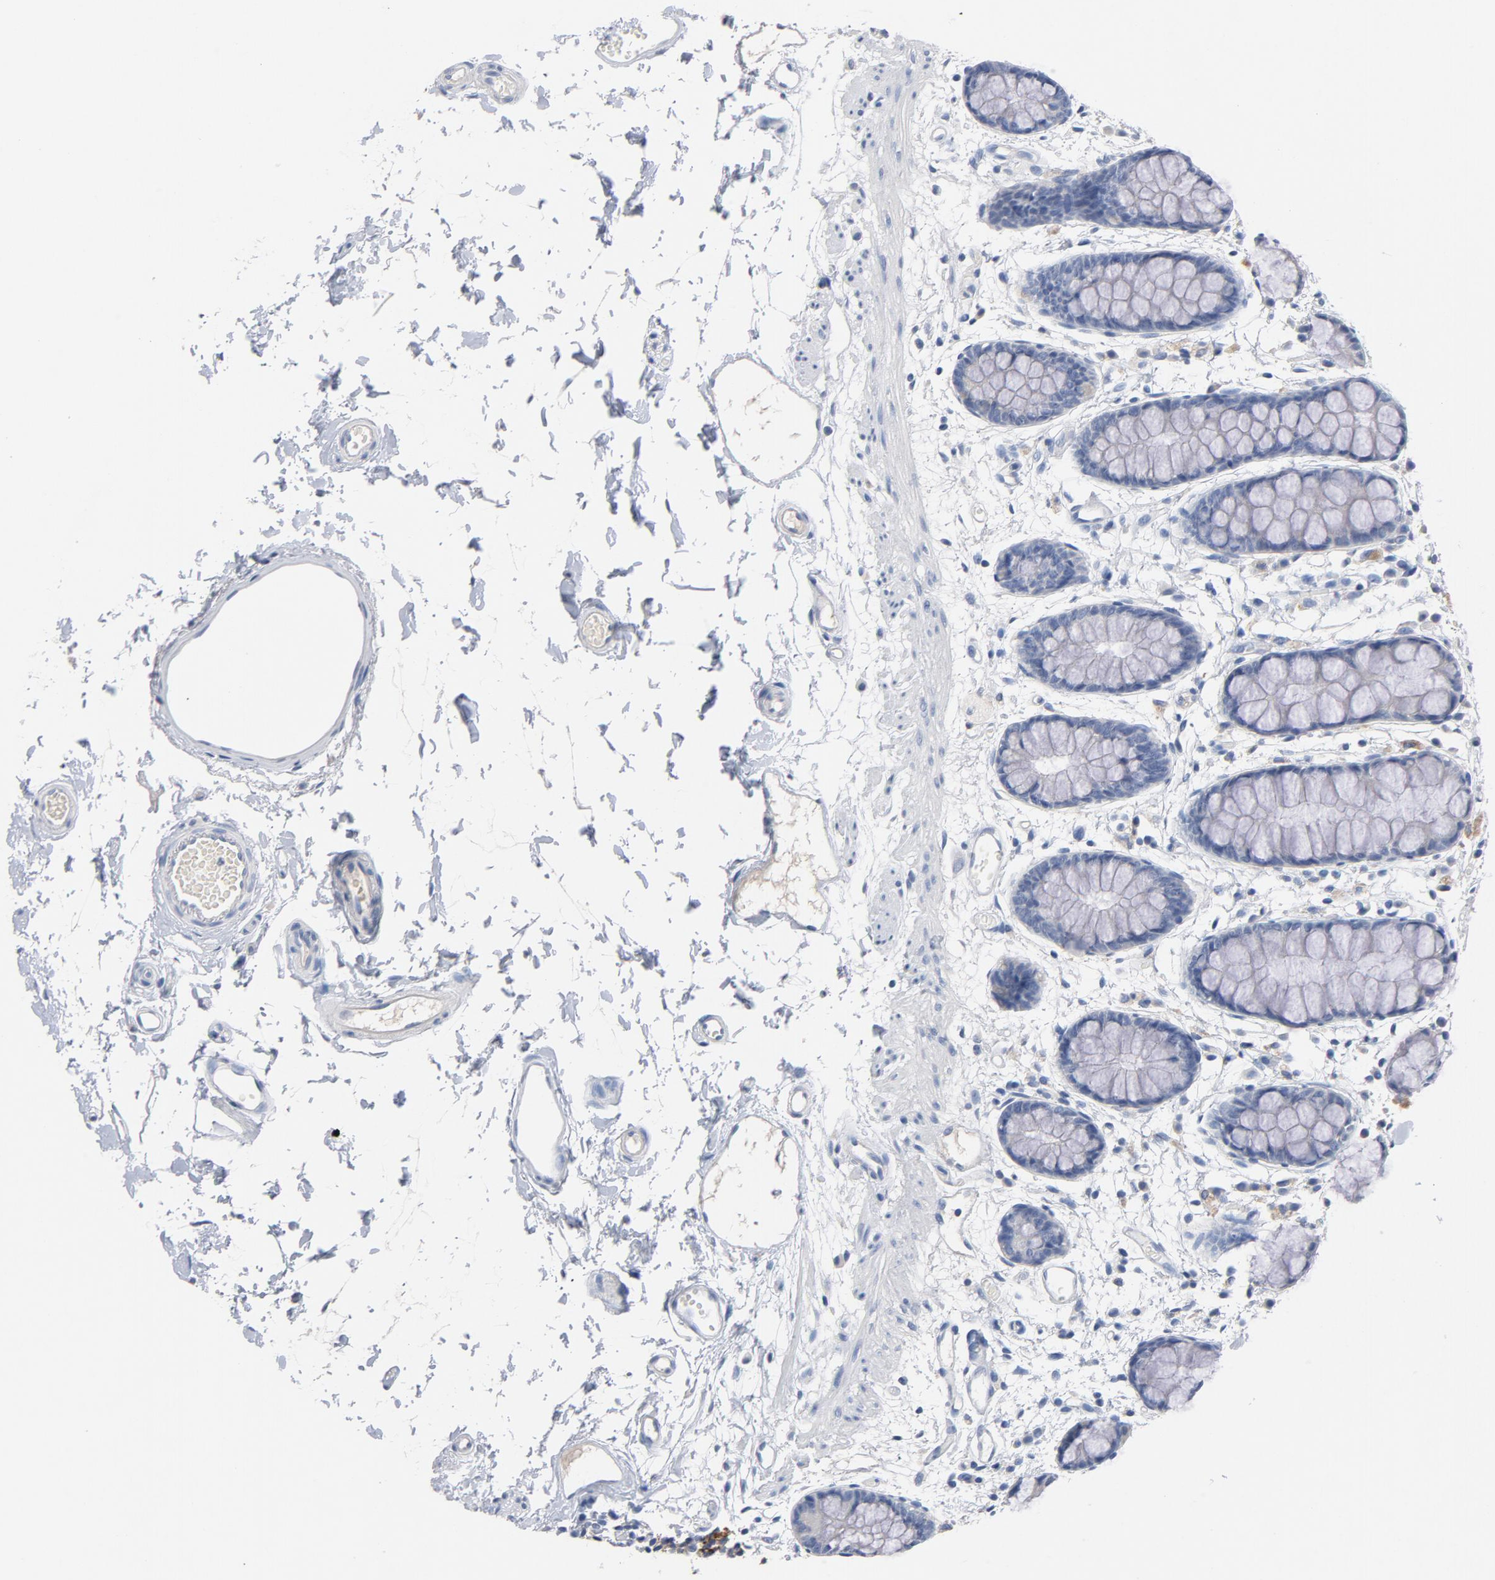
{"staining": {"intensity": "negative", "quantity": "none", "location": "none"}, "tissue": "rectum", "cell_type": "Glandular cells", "image_type": "normal", "snomed": [{"axis": "morphology", "description": "Normal tissue, NOS"}, {"axis": "topography", "description": "Rectum"}], "caption": "DAB immunohistochemical staining of benign rectum displays no significant expression in glandular cells. Nuclei are stained in blue.", "gene": "ZCCHC13", "patient": {"sex": "female", "age": 66}}